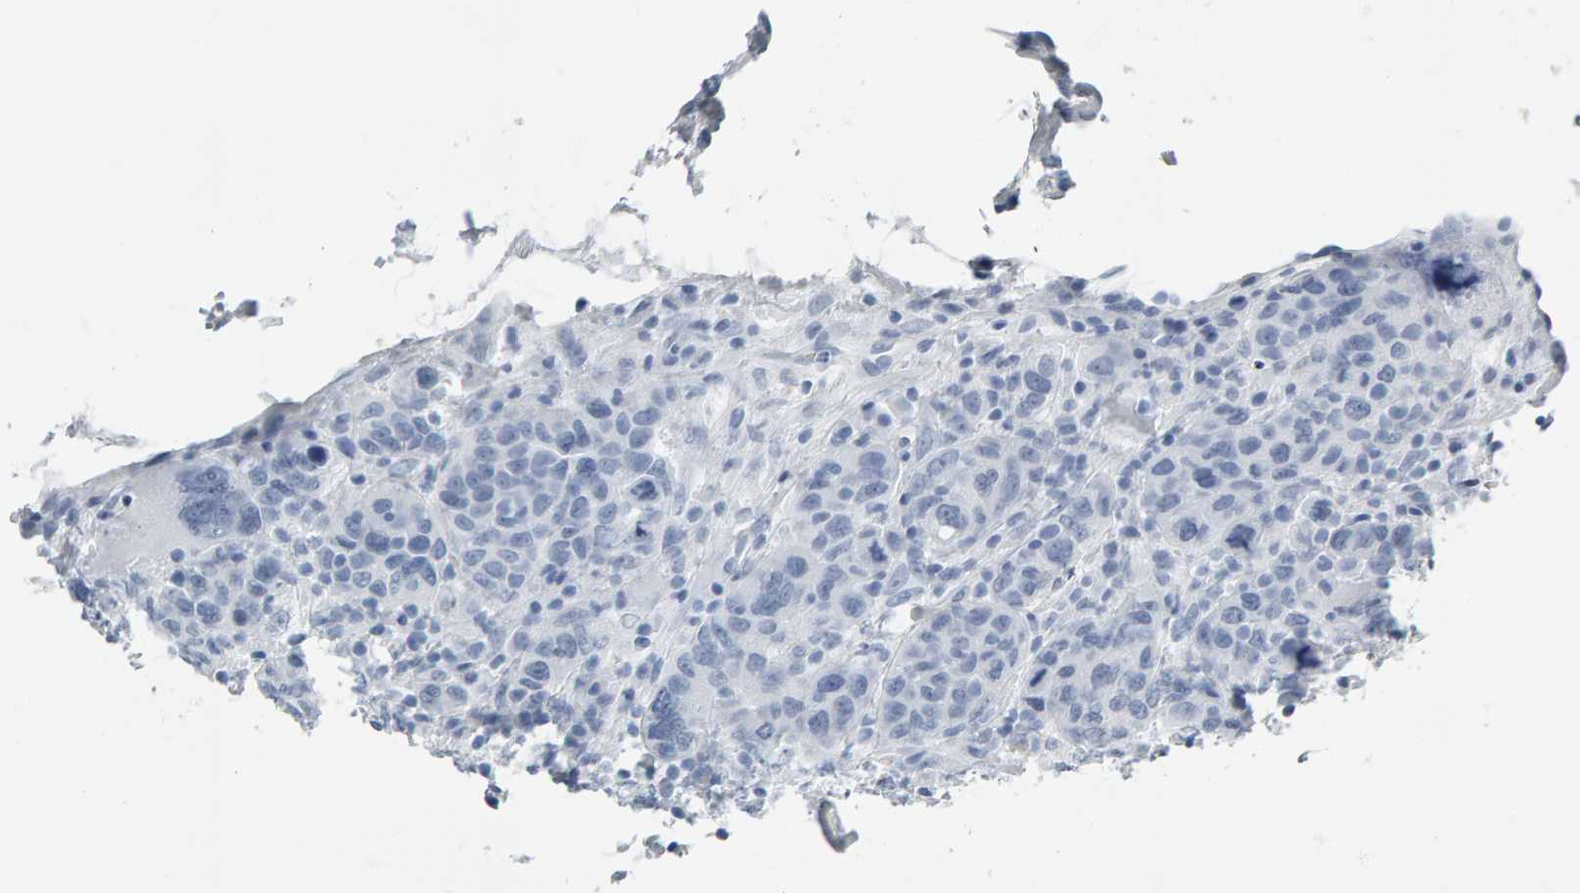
{"staining": {"intensity": "negative", "quantity": "none", "location": "none"}, "tissue": "breast cancer", "cell_type": "Tumor cells", "image_type": "cancer", "snomed": [{"axis": "morphology", "description": "Duct carcinoma"}, {"axis": "topography", "description": "Breast"}], "caption": "Breast cancer (invasive ductal carcinoma) was stained to show a protein in brown. There is no significant positivity in tumor cells.", "gene": "SPACA3", "patient": {"sex": "female", "age": 37}}